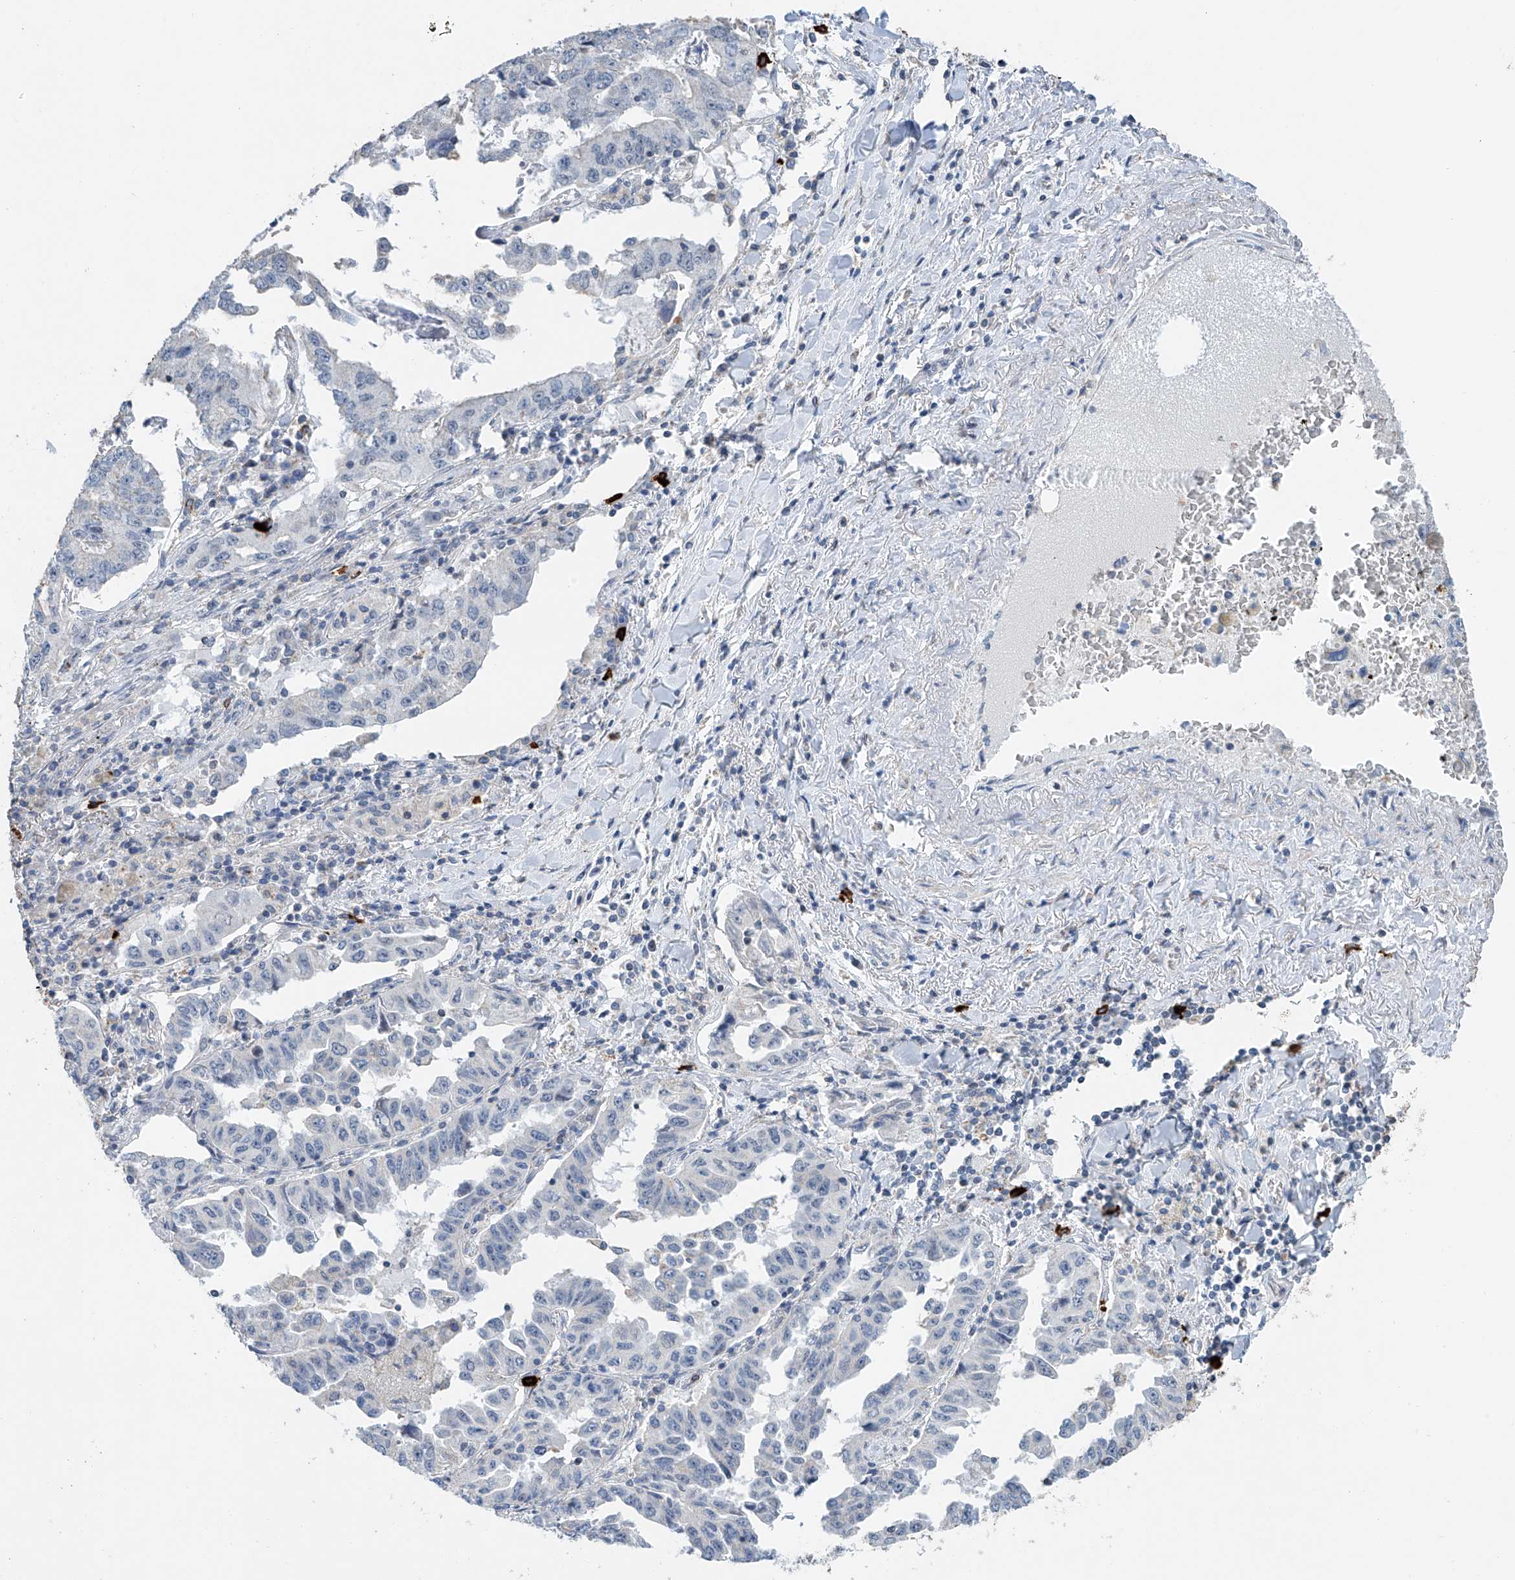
{"staining": {"intensity": "negative", "quantity": "none", "location": "none"}, "tissue": "lung cancer", "cell_type": "Tumor cells", "image_type": "cancer", "snomed": [{"axis": "morphology", "description": "Adenocarcinoma, NOS"}, {"axis": "topography", "description": "Lung"}], "caption": "High magnification brightfield microscopy of adenocarcinoma (lung) stained with DAB (brown) and counterstained with hematoxylin (blue): tumor cells show no significant expression.", "gene": "KLF15", "patient": {"sex": "female", "age": 51}}